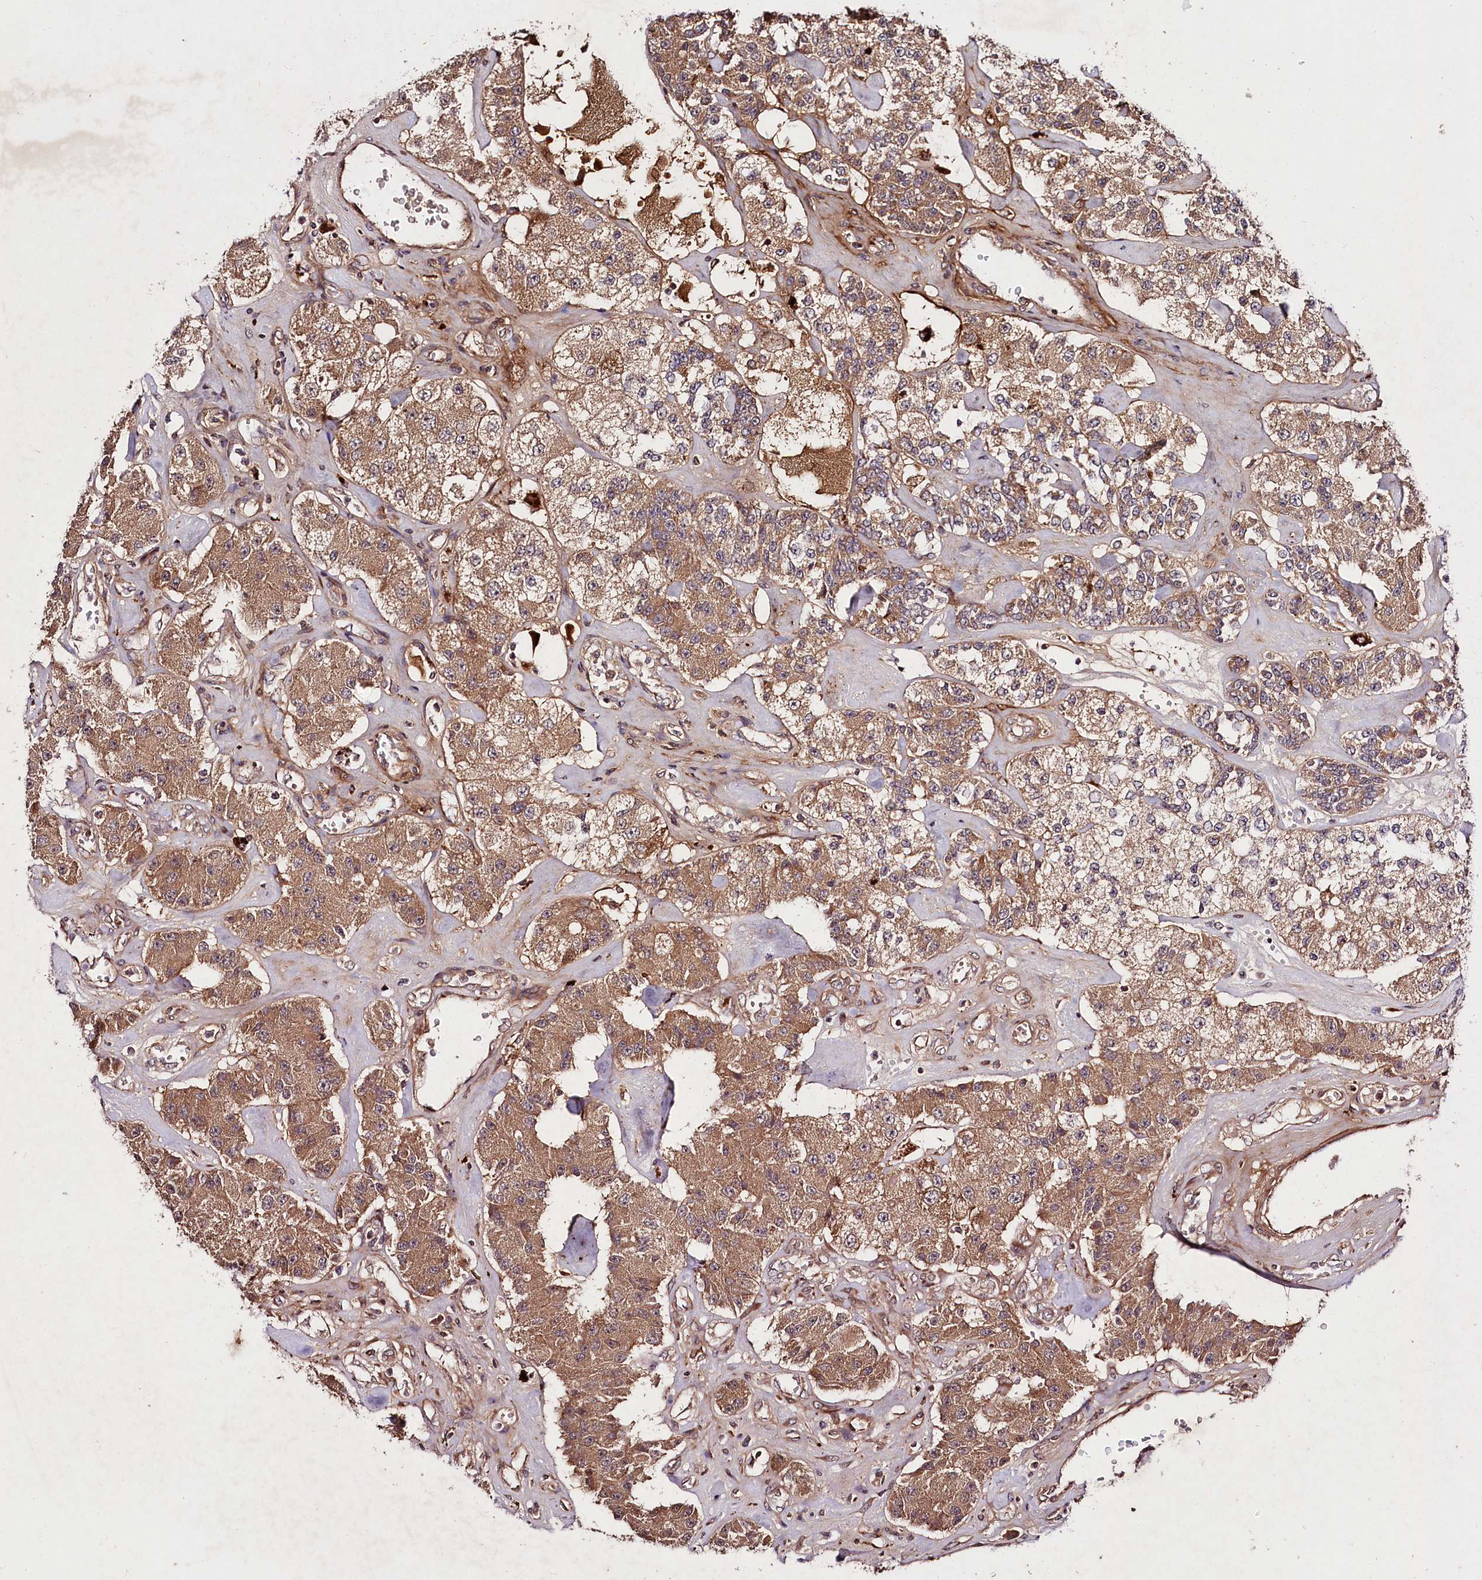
{"staining": {"intensity": "moderate", "quantity": ">75%", "location": "cytoplasmic/membranous"}, "tissue": "carcinoid", "cell_type": "Tumor cells", "image_type": "cancer", "snomed": [{"axis": "morphology", "description": "Carcinoid, malignant, NOS"}, {"axis": "topography", "description": "Pancreas"}], "caption": "Carcinoid stained for a protein shows moderate cytoplasmic/membranous positivity in tumor cells.", "gene": "TNPO3", "patient": {"sex": "male", "age": 41}}